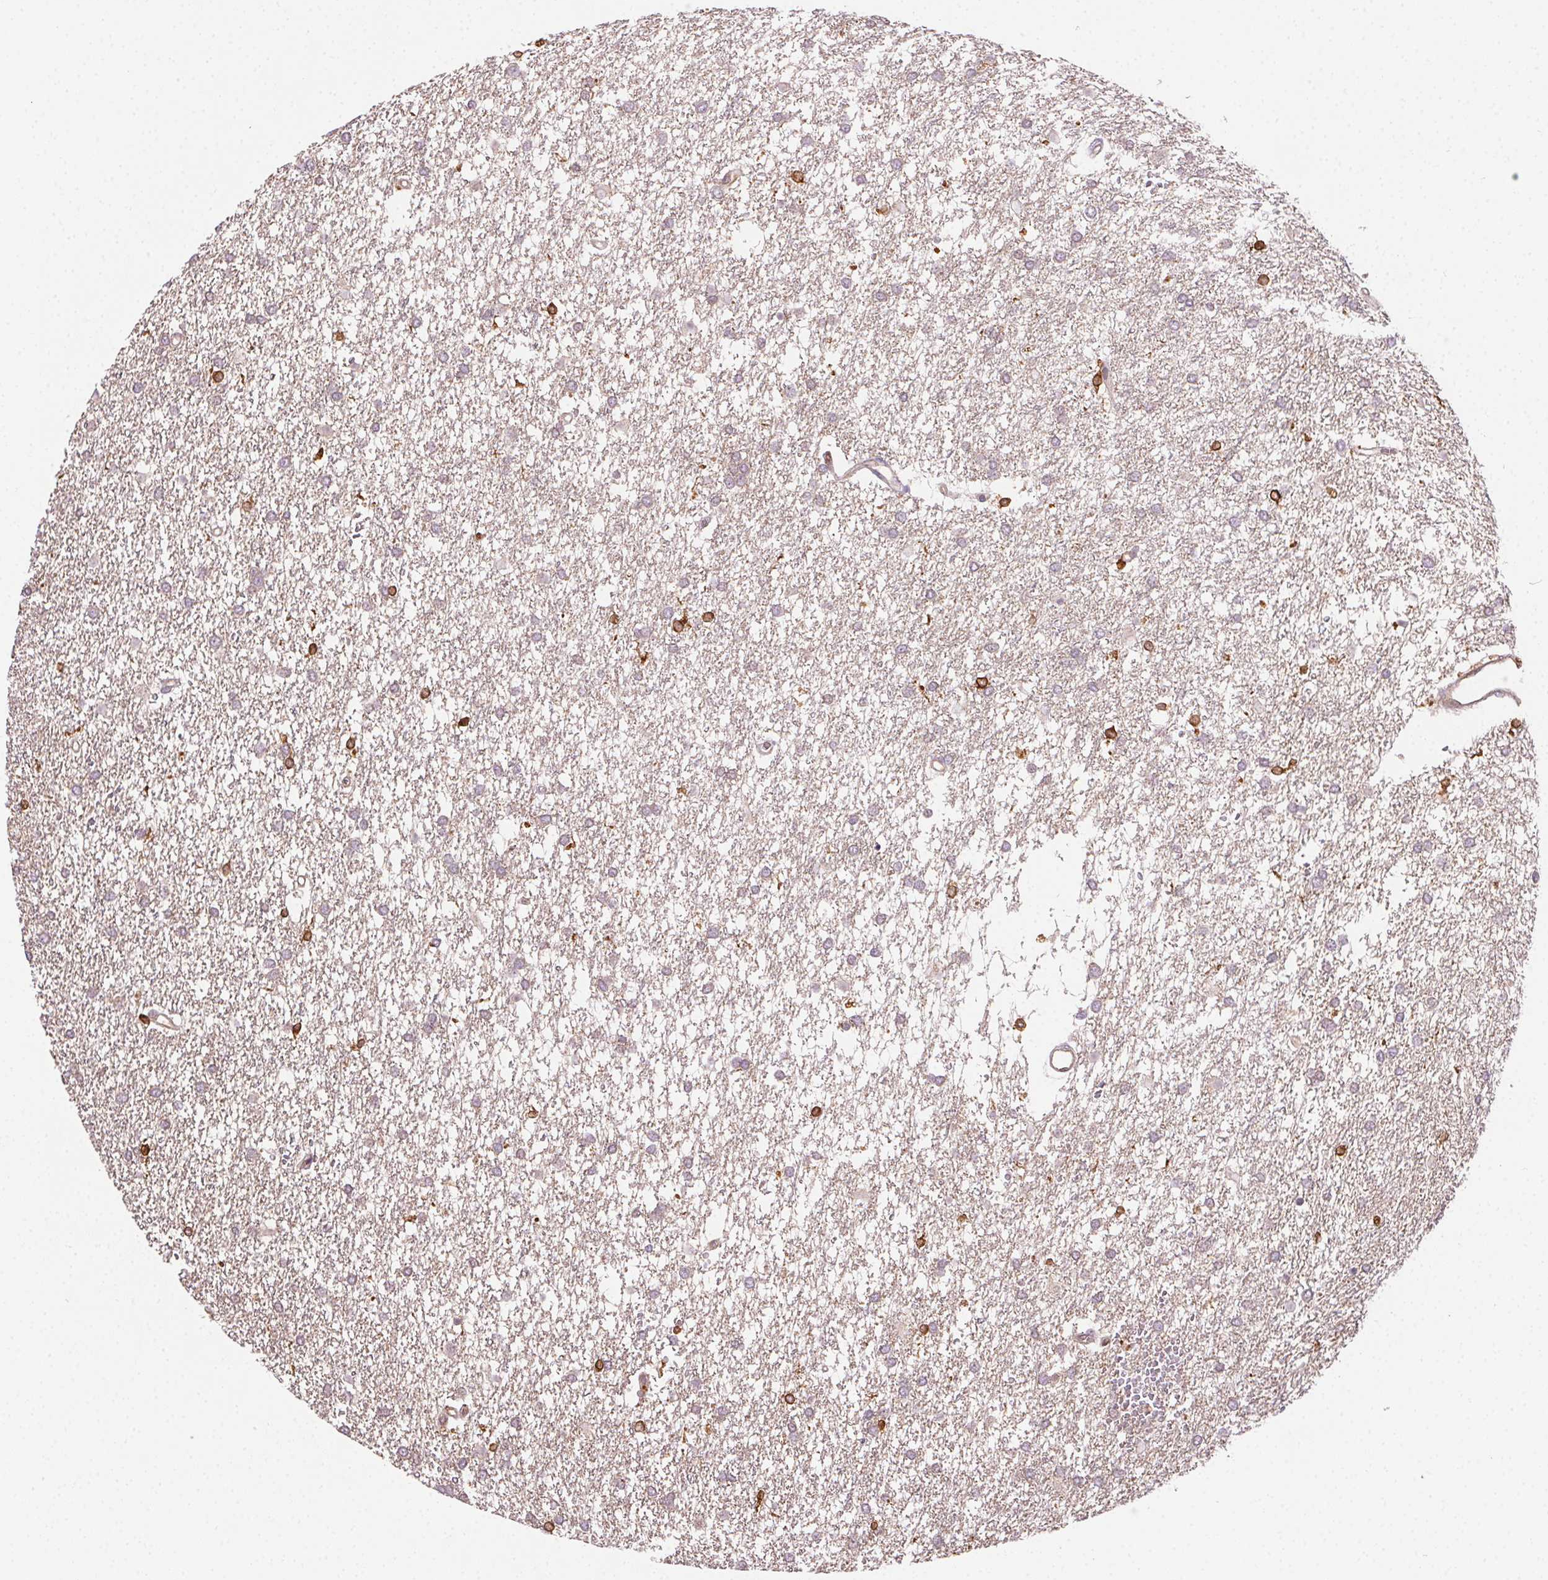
{"staining": {"intensity": "negative", "quantity": "none", "location": "none"}, "tissue": "glioma", "cell_type": "Tumor cells", "image_type": "cancer", "snomed": [{"axis": "morphology", "description": "Glioma, malignant, High grade"}, {"axis": "topography", "description": "Brain"}], "caption": "A histopathology image of glioma stained for a protein shows no brown staining in tumor cells.", "gene": "RNASET2", "patient": {"sex": "female", "age": 61}}